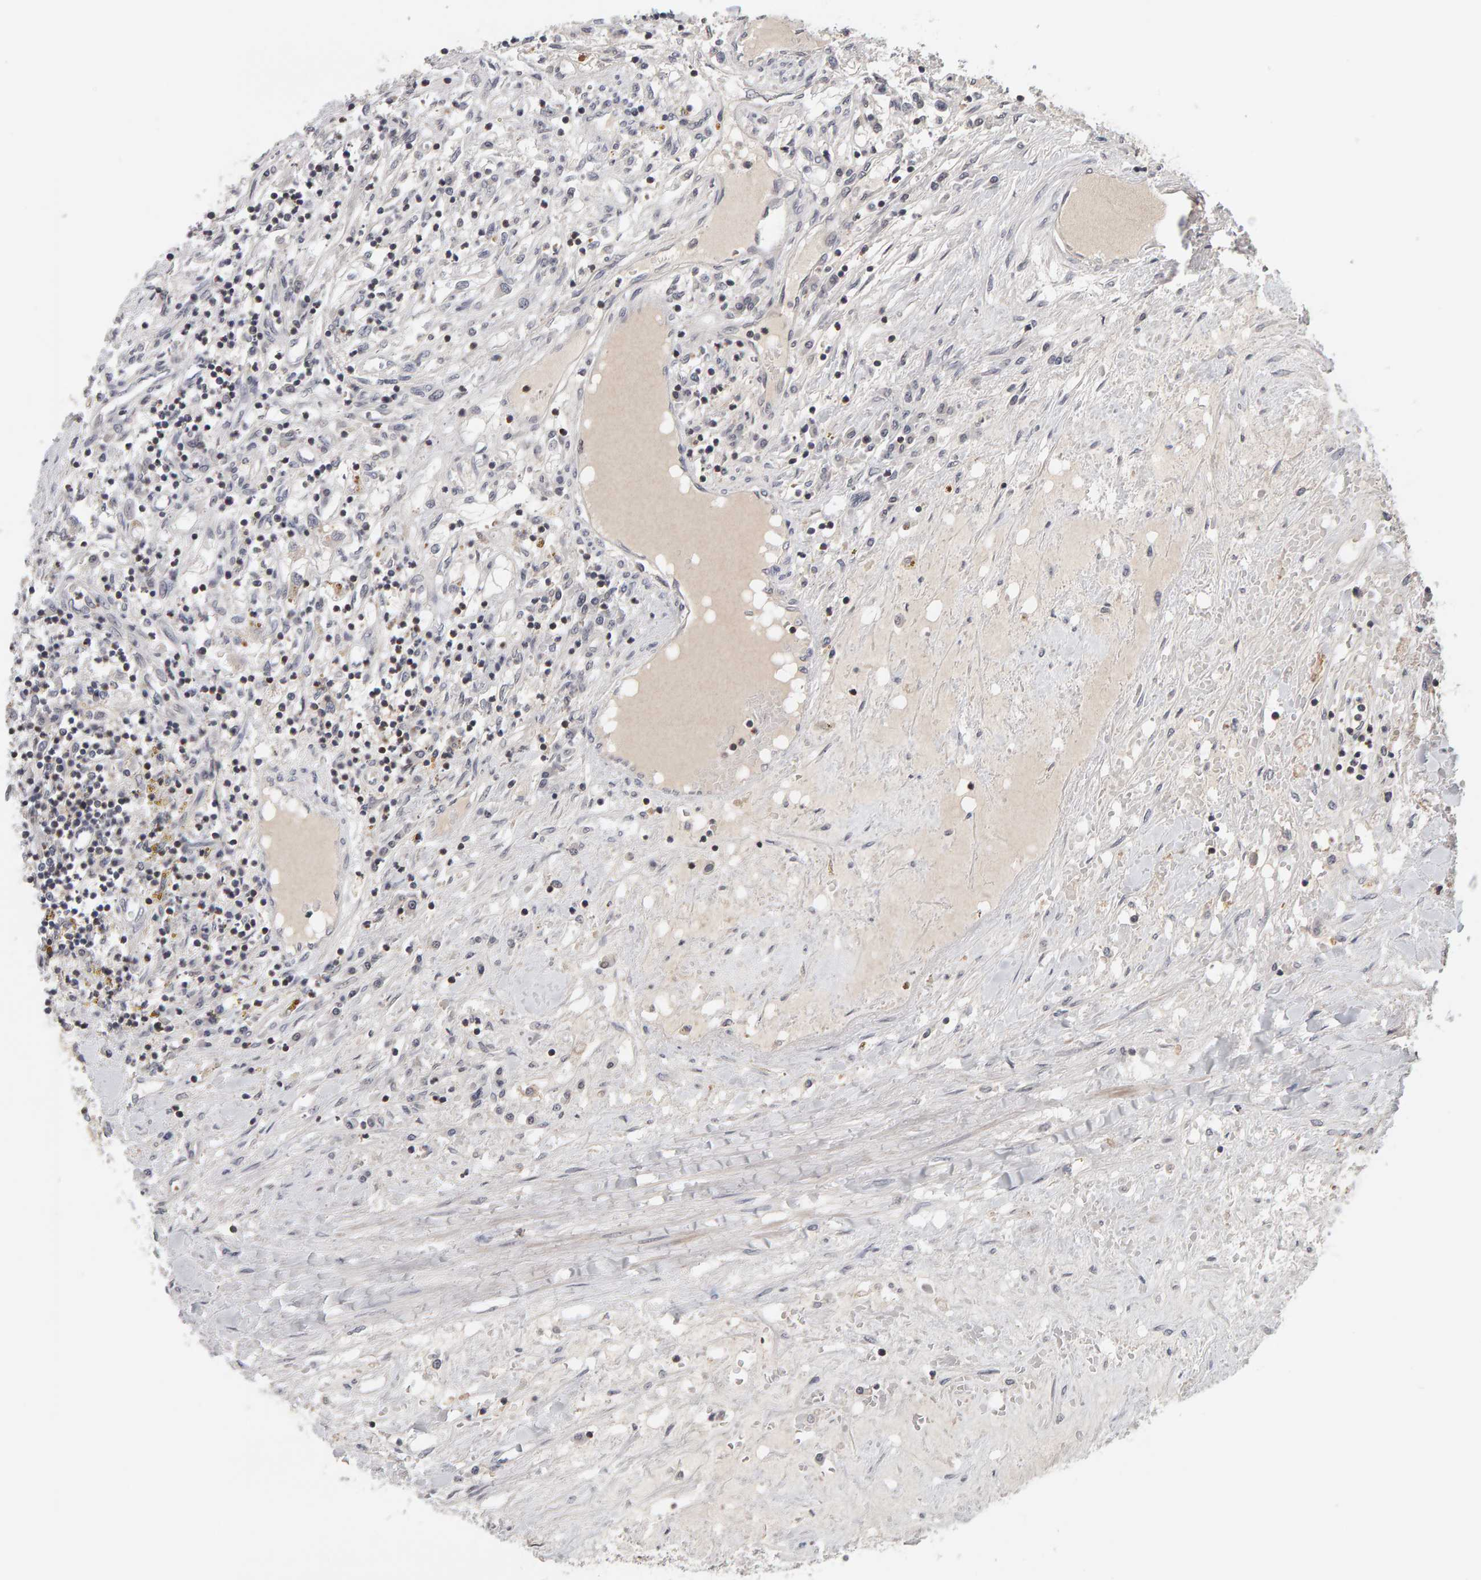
{"staining": {"intensity": "negative", "quantity": "none", "location": "none"}, "tissue": "renal cancer", "cell_type": "Tumor cells", "image_type": "cancer", "snomed": [{"axis": "morphology", "description": "Adenocarcinoma, NOS"}, {"axis": "topography", "description": "Kidney"}], "caption": "Tumor cells are negative for protein expression in human renal cancer.", "gene": "TEFM", "patient": {"sex": "male", "age": 68}}